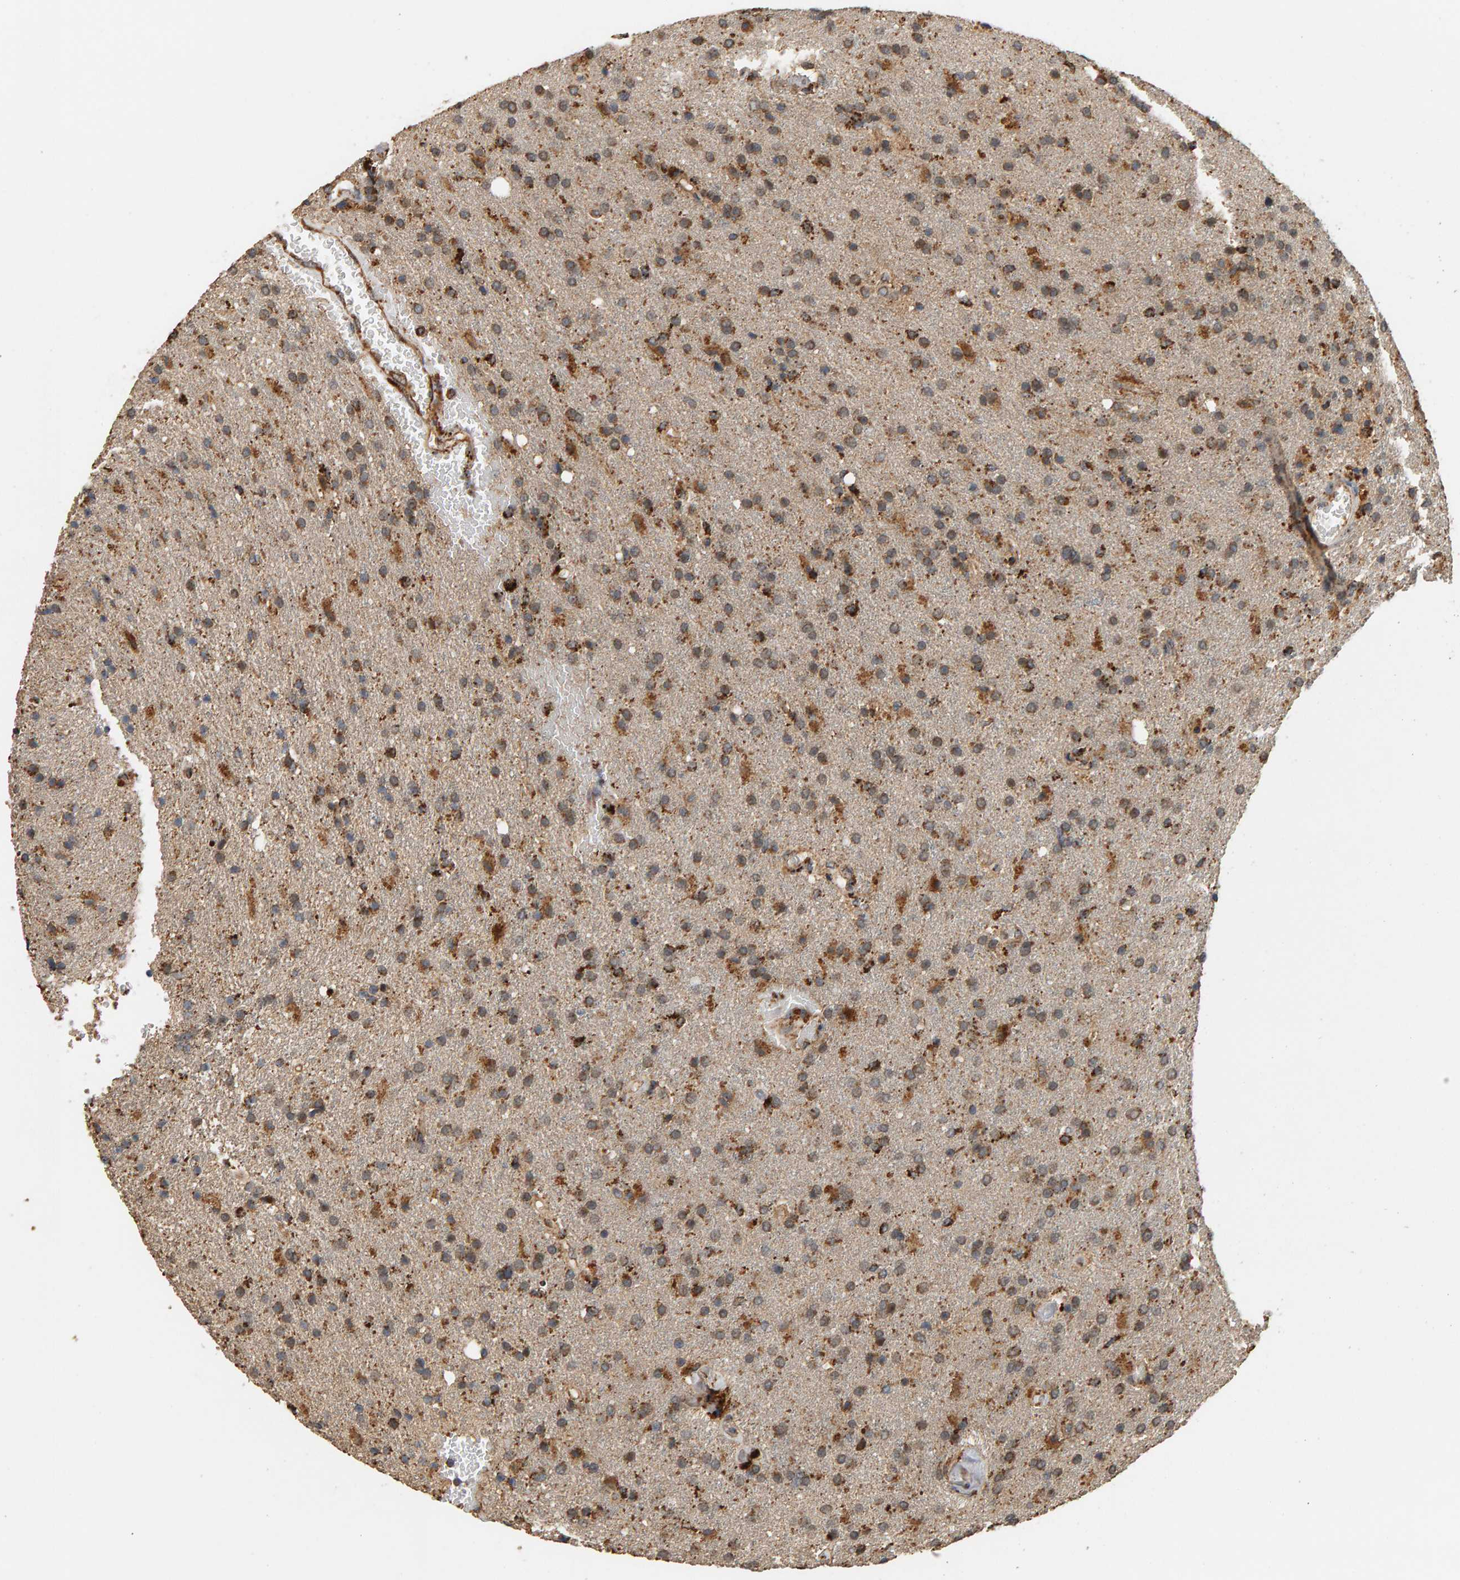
{"staining": {"intensity": "moderate", "quantity": ">75%", "location": "cytoplasmic/membranous"}, "tissue": "glioma", "cell_type": "Tumor cells", "image_type": "cancer", "snomed": [{"axis": "morphology", "description": "Glioma, malignant, High grade"}, {"axis": "topography", "description": "Brain"}], "caption": "High-grade glioma (malignant) stained with immunohistochemistry (IHC) reveals moderate cytoplasmic/membranous staining in about >75% of tumor cells. The protein is stained brown, and the nuclei are stained in blue (DAB (3,3'-diaminobenzidine) IHC with brightfield microscopy, high magnification).", "gene": "GSTK1", "patient": {"sex": "male", "age": 72}}